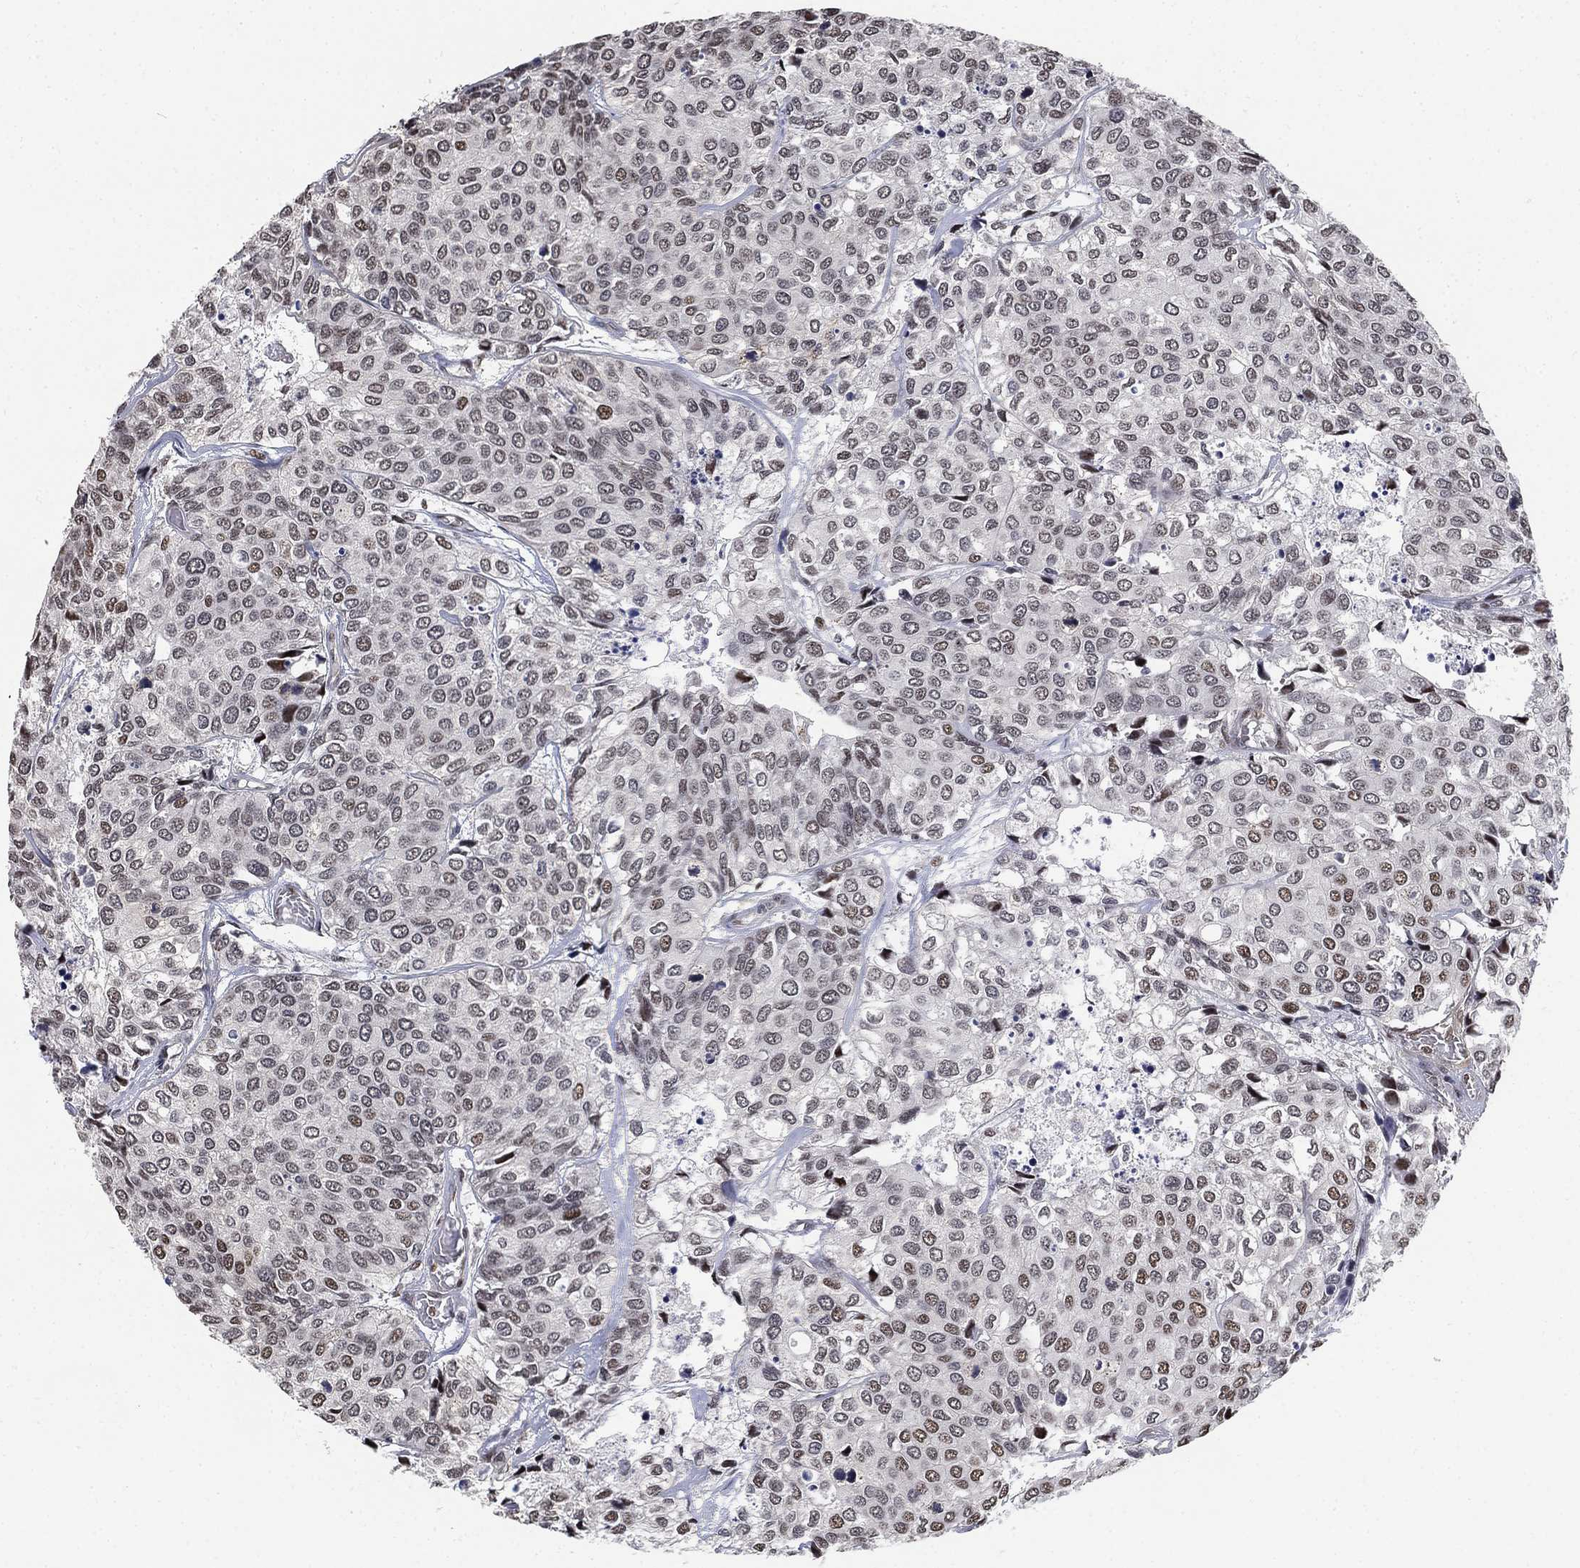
{"staining": {"intensity": "weak", "quantity": "<25%", "location": "nuclear"}, "tissue": "urothelial cancer", "cell_type": "Tumor cells", "image_type": "cancer", "snomed": [{"axis": "morphology", "description": "Urothelial carcinoma, High grade"}, {"axis": "topography", "description": "Urinary bladder"}], "caption": "An image of high-grade urothelial carcinoma stained for a protein exhibits no brown staining in tumor cells.", "gene": "ZSCAN30", "patient": {"sex": "male", "age": 73}}